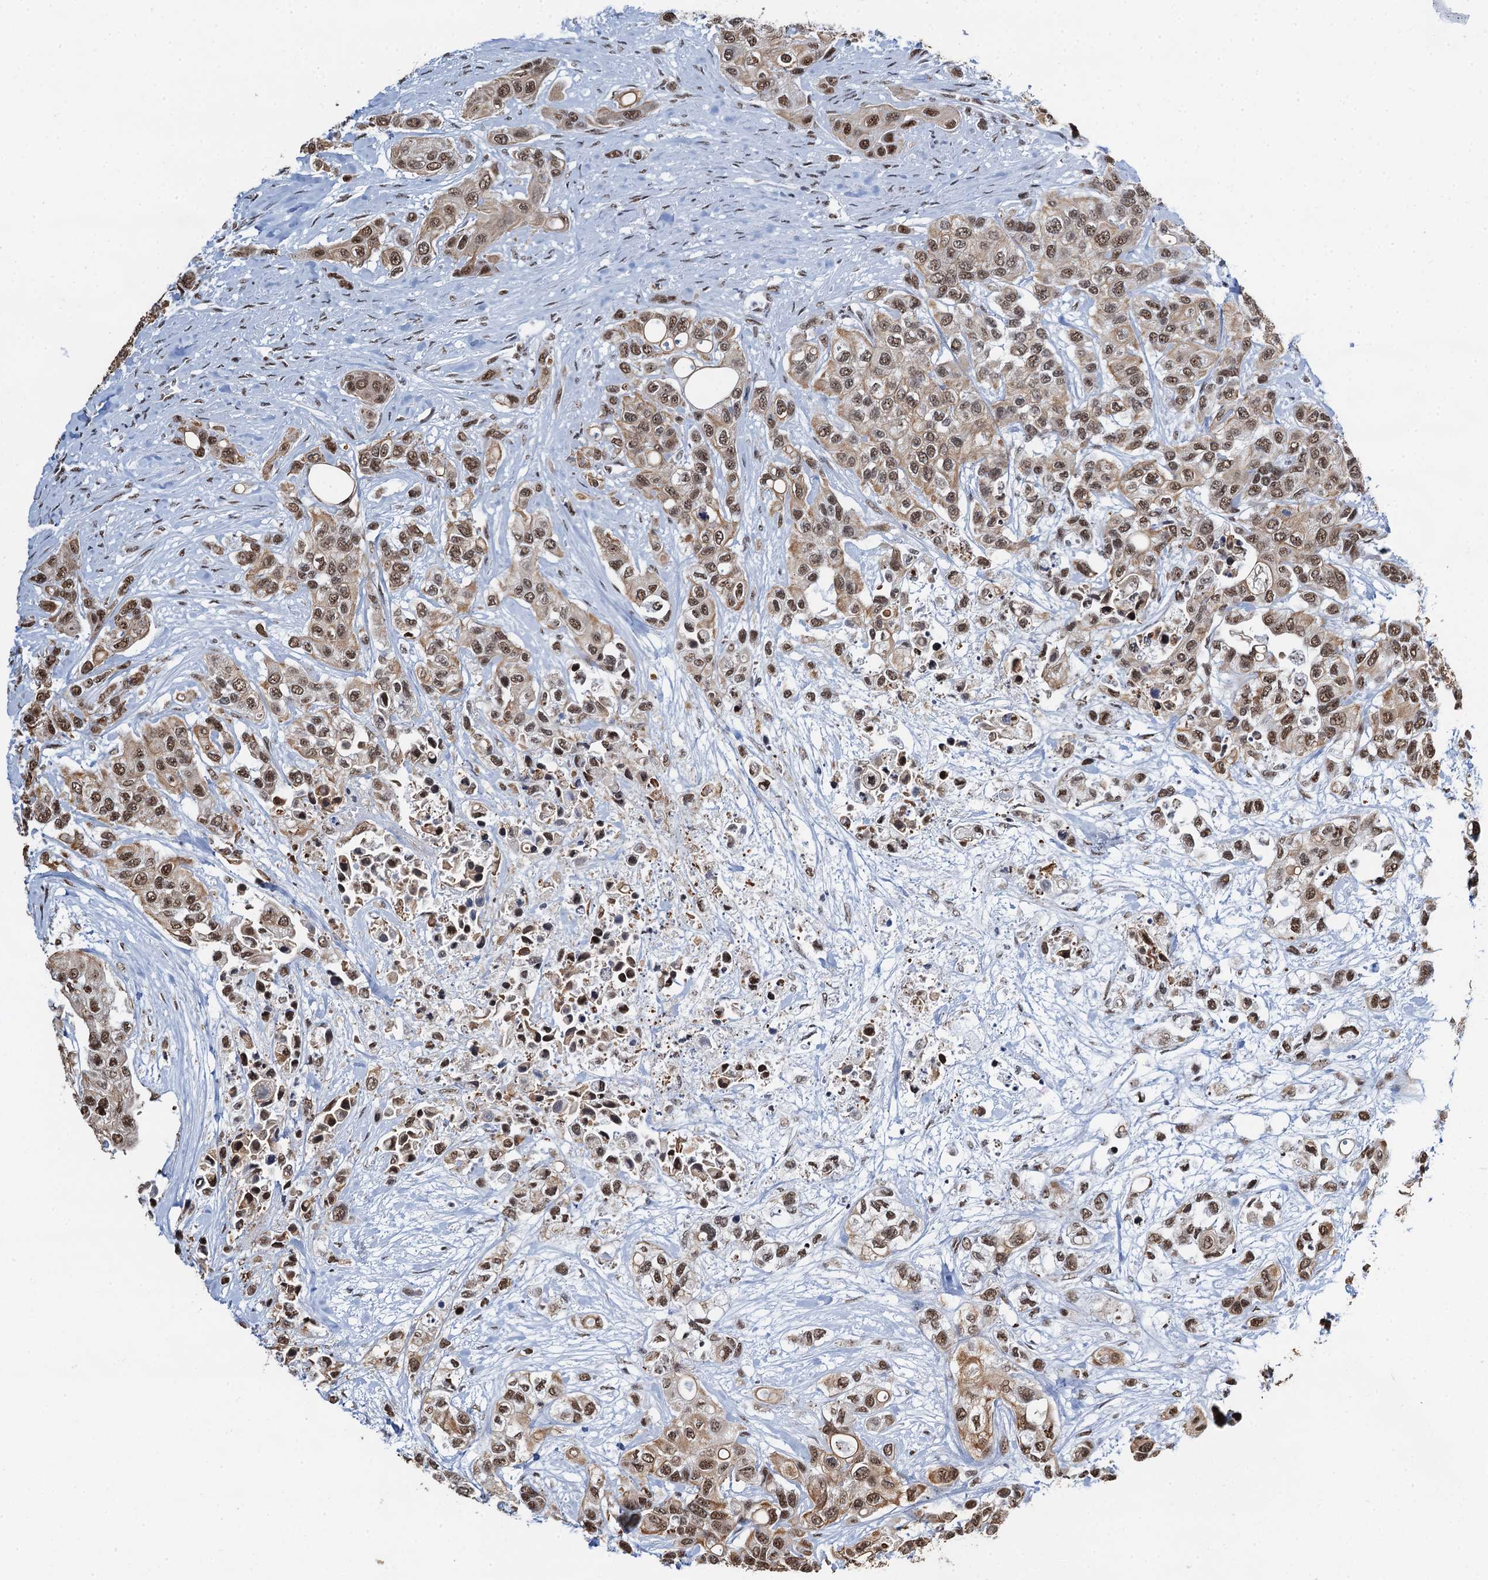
{"staining": {"intensity": "moderate", "quantity": ">75%", "location": "nuclear"}, "tissue": "urothelial cancer", "cell_type": "Tumor cells", "image_type": "cancer", "snomed": [{"axis": "morphology", "description": "Normal tissue, NOS"}, {"axis": "morphology", "description": "Urothelial carcinoma, High grade"}, {"axis": "topography", "description": "Vascular tissue"}, {"axis": "topography", "description": "Urinary bladder"}], "caption": "A micrograph of urothelial cancer stained for a protein reveals moderate nuclear brown staining in tumor cells. (DAB IHC with brightfield microscopy, high magnification).", "gene": "ZNF609", "patient": {"sex": "female", "age": 56}}